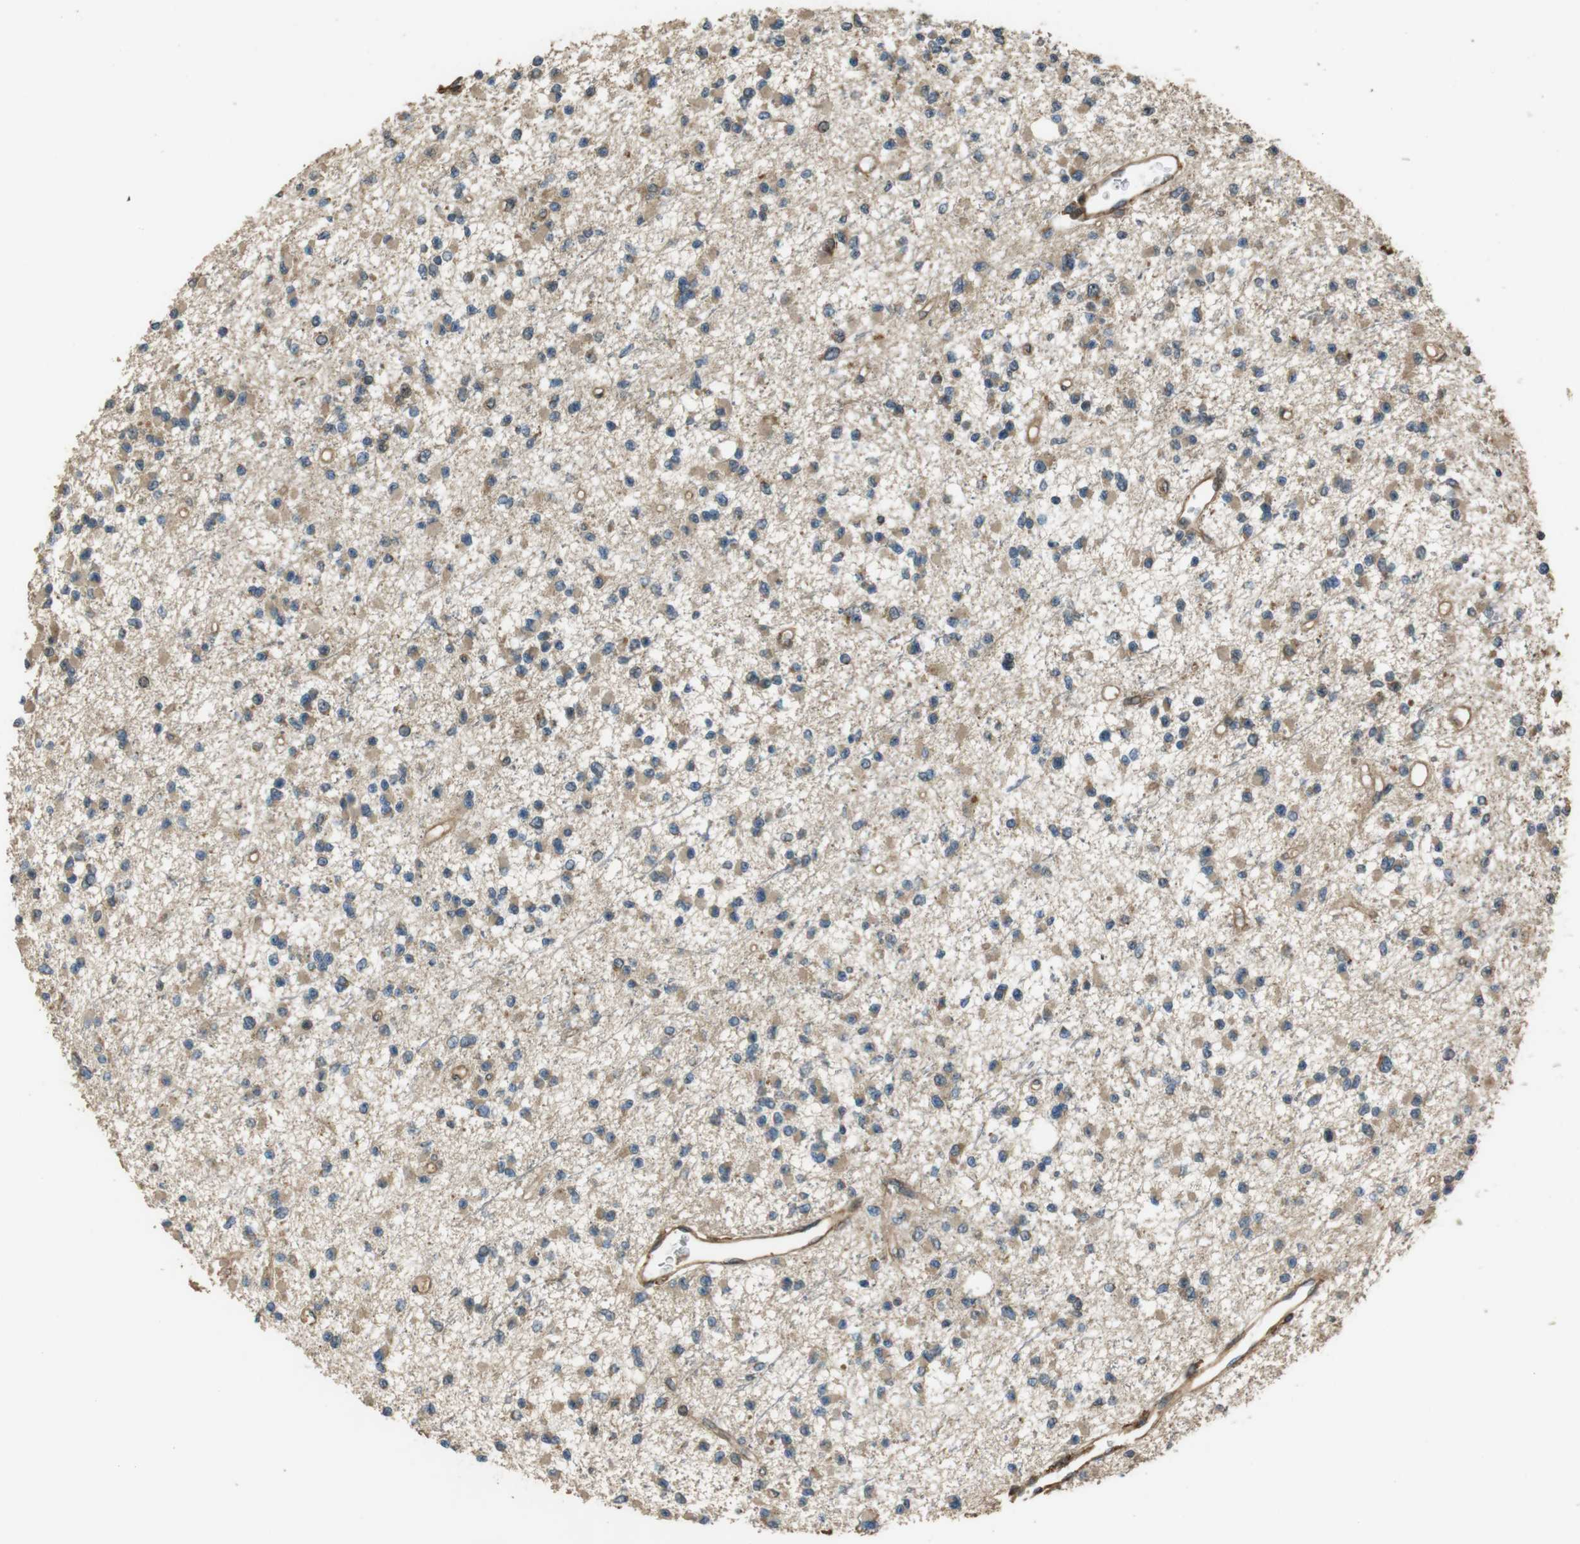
{"staining": {"intensity": "moderate", "quantity": ">75%", "location": "cytoplasmic/membranous"}, "tissue": "glioma", "cell_type": "Tumor cells", "image_type": "cancer", "snomed": [{"axis": "morphology", "description": "Glioma, malignant, Low grade"}, {"axis": "topography", "description": "Brain"}], "caption": "Protein expression analysis of malignant glioma (low-grade) exhibits moderate cytoplasmic/membranous staining in approximately >75% of tumor cells.", "gene": "MSRB3", "patient": {"sex": "female", "age": 22}}